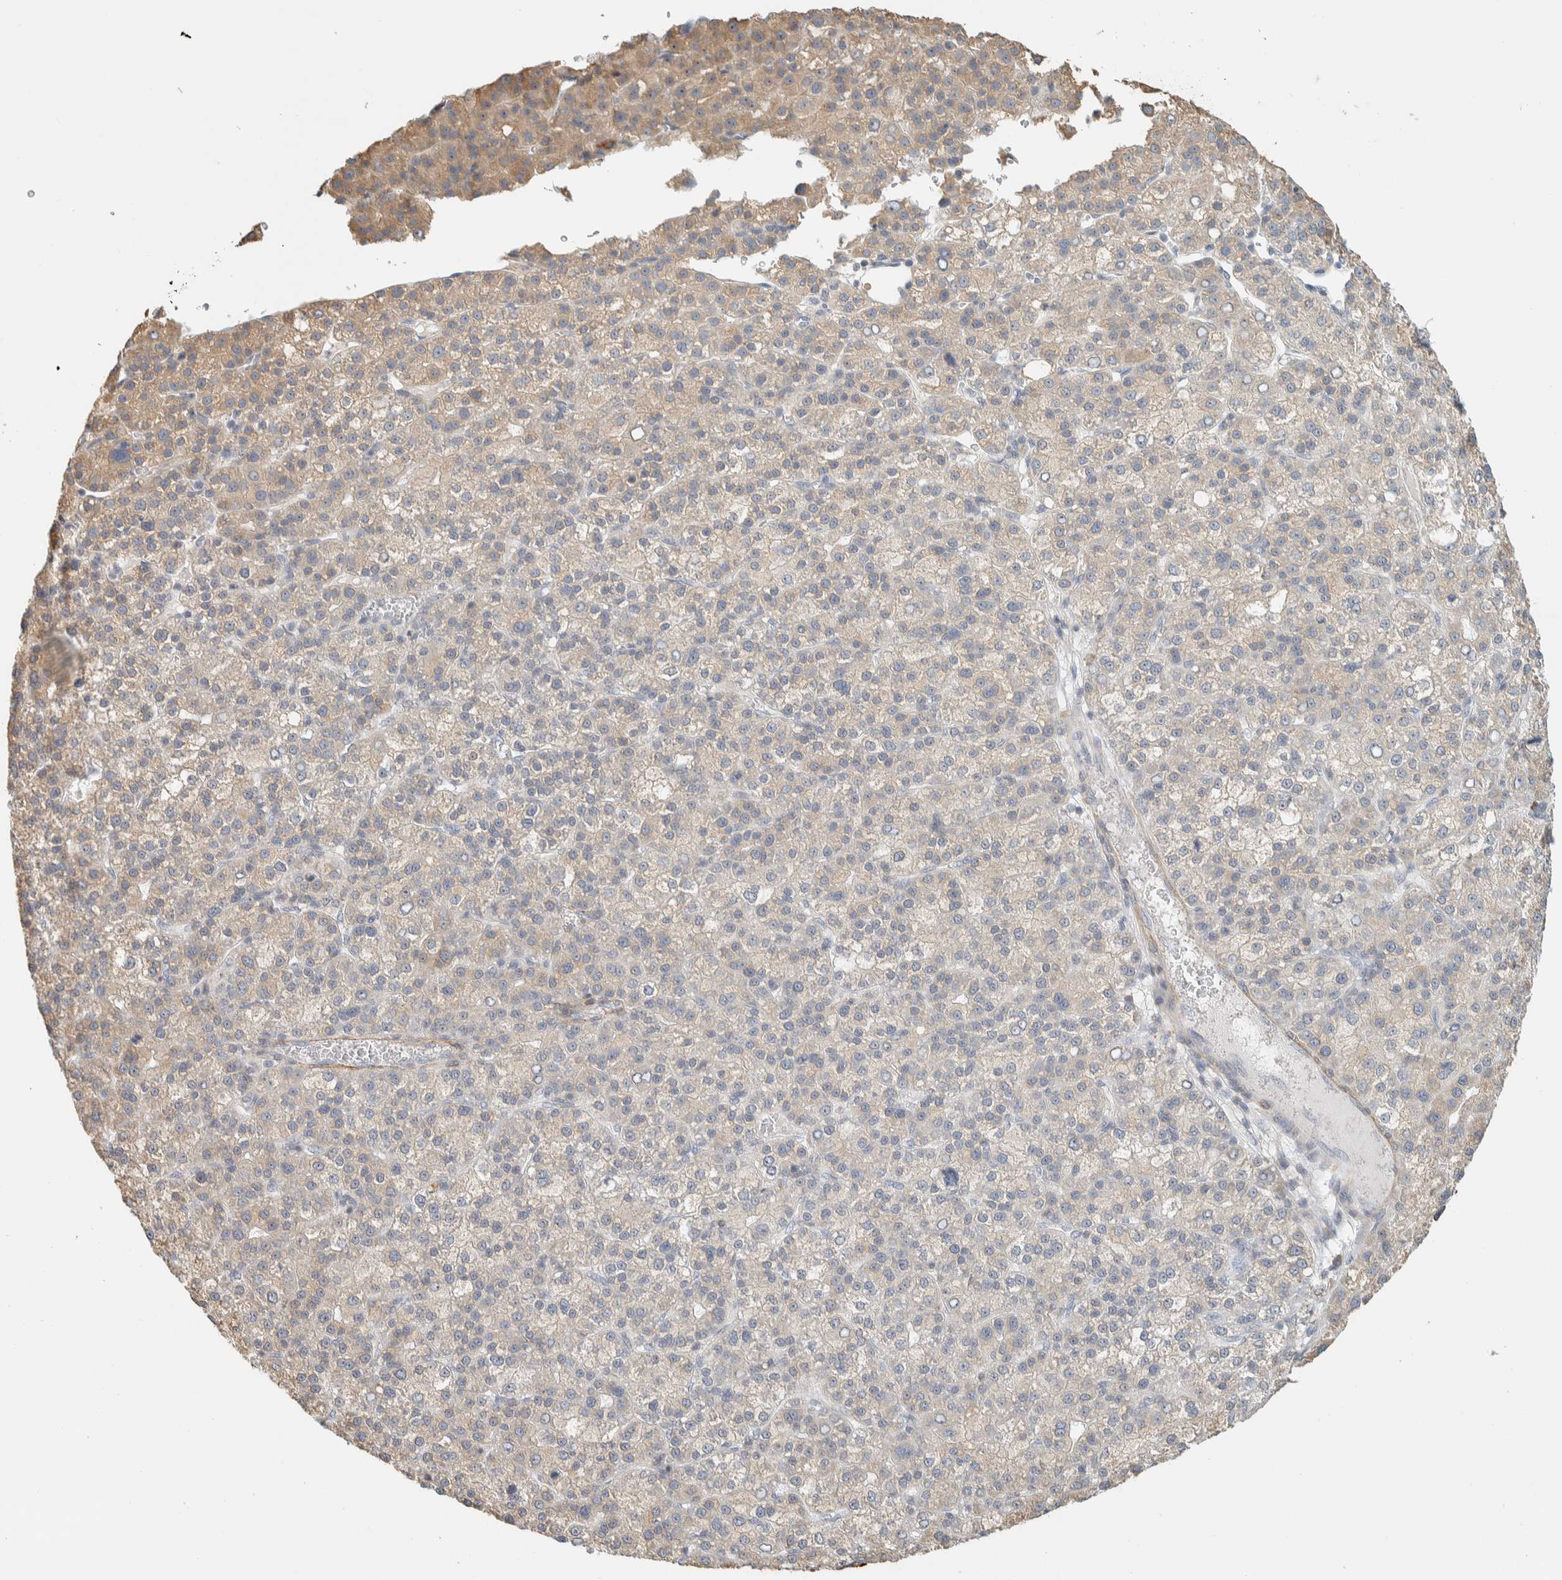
{"staining": {"intensity": "weak", "quantity": "25%-75%", "location": "cytoplasmic/membranous"}, "tissue": "liver cancer", "cell_type": "Tumor cells", "image_type": "cancer", "snomed": [{"axis": "morphology", "description": "Carcinoma, Hepatocellular, NOS"}, {"axis": "topography", "description": "Liver"}], "caption": "Immunohistochemistry (IHC) staining of hepatocellular carcinoma (liver), which reveals low levels of weak cytoplasmic/membranous expression in approximately 25%-75% of tumor cells indicating weak cytoplasmic/membranous protein expression. The staining was performed using DAB (3,3'-diaminobenzidine) (brown) for protein detection and nuclei were counterstained in hematoxylin (blue).", "gene": "KLHL40", "patient": {"sex": "female", "age": 58}}